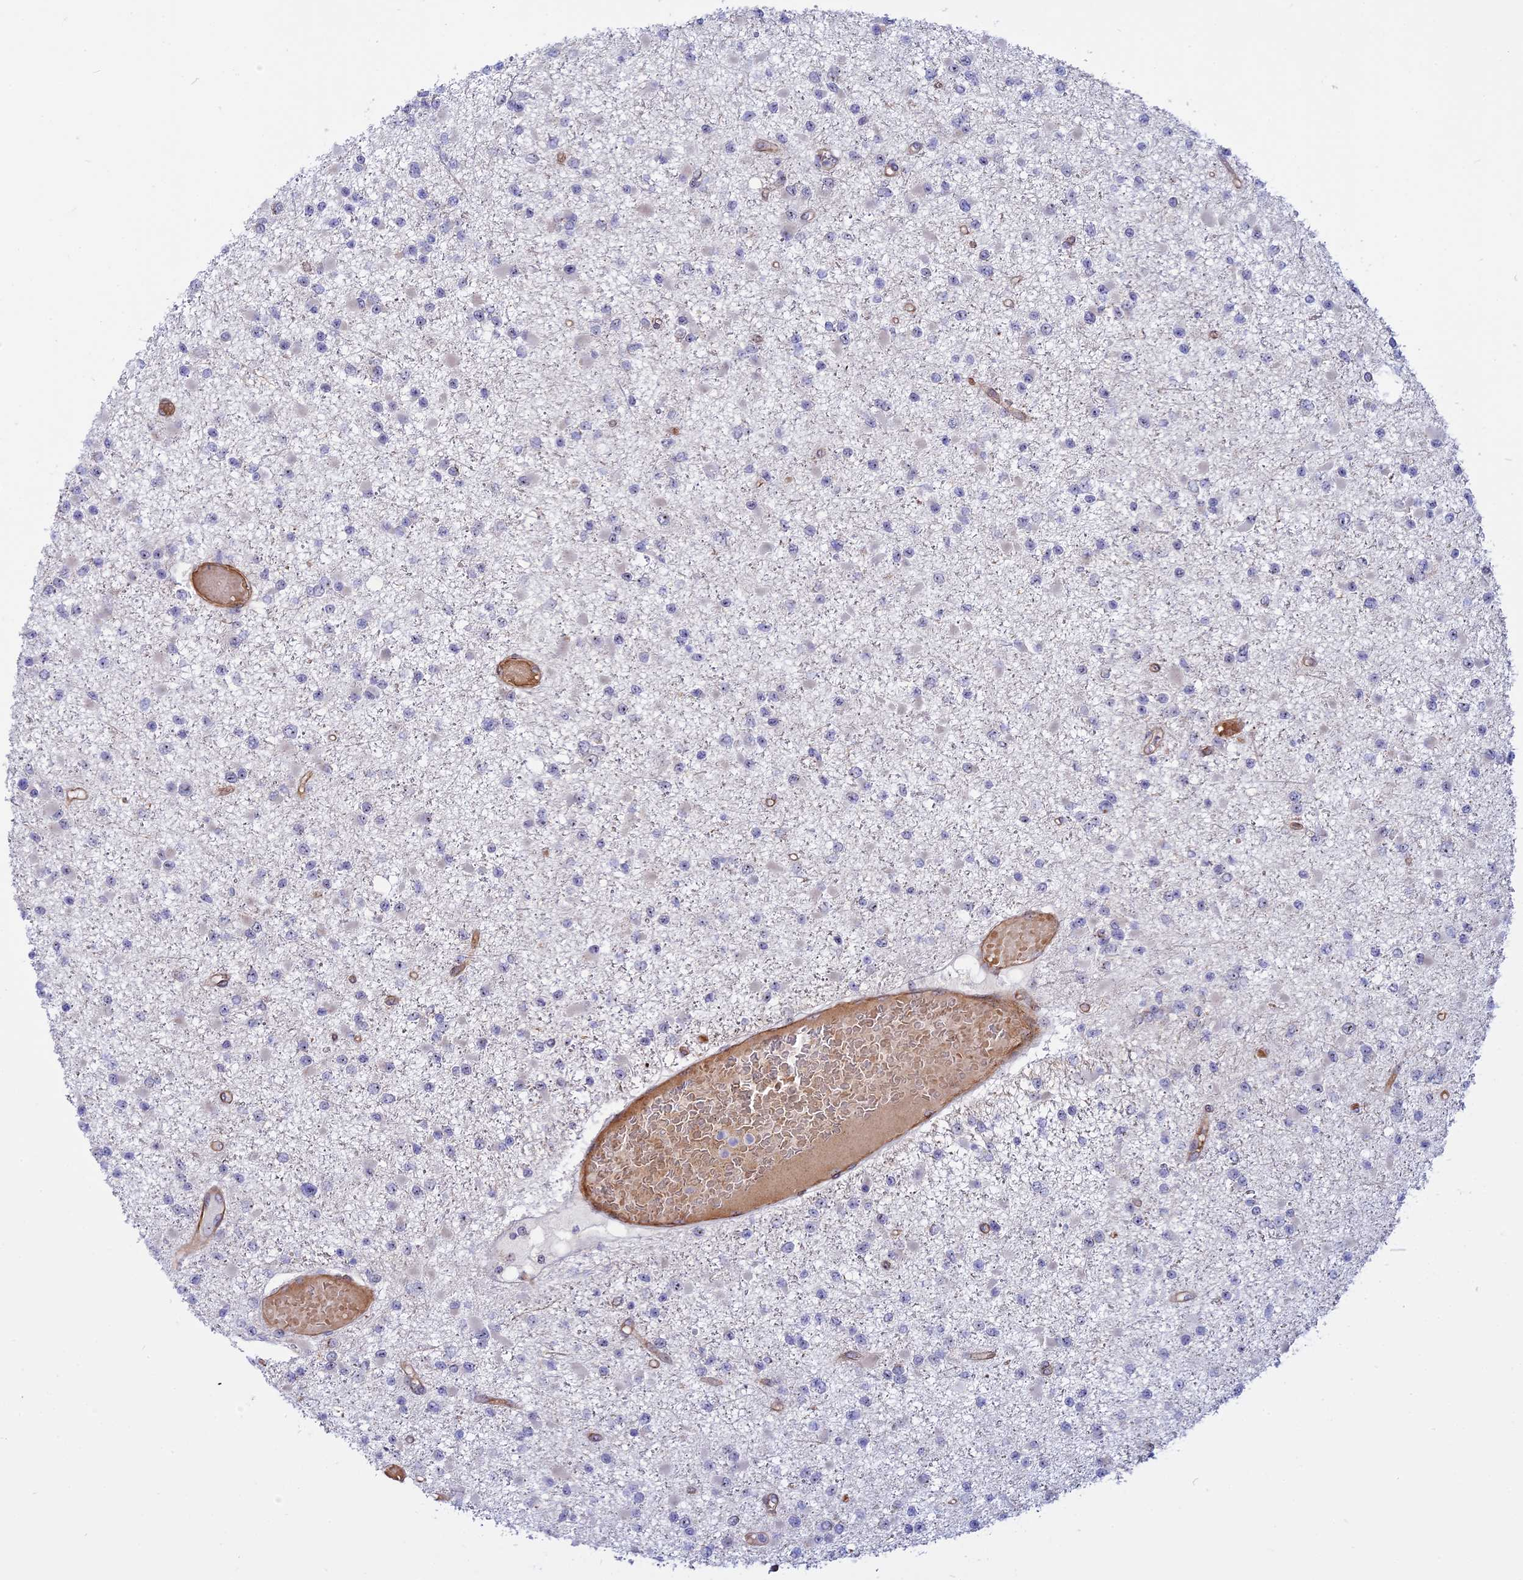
{"staining": {"intensity": "negative", "quantity": "none", "location": "none"}, "tissue": "glioma", "cell_type": "Tumor cells", "image_type": "cancer", "snomed": [{"axis": "morphology", "description": "Glioma, malignant, Low grade"}, {"axis": "topography", "description": "Brain"}], "caption": "An IHC micrograph of malignant glioma (low-grade) is shown. There is no staining in tumor cells of malignant glioma (low-grade).", "gene": "DBNDD1", "patient": {"sex": "female", "age": 22}}